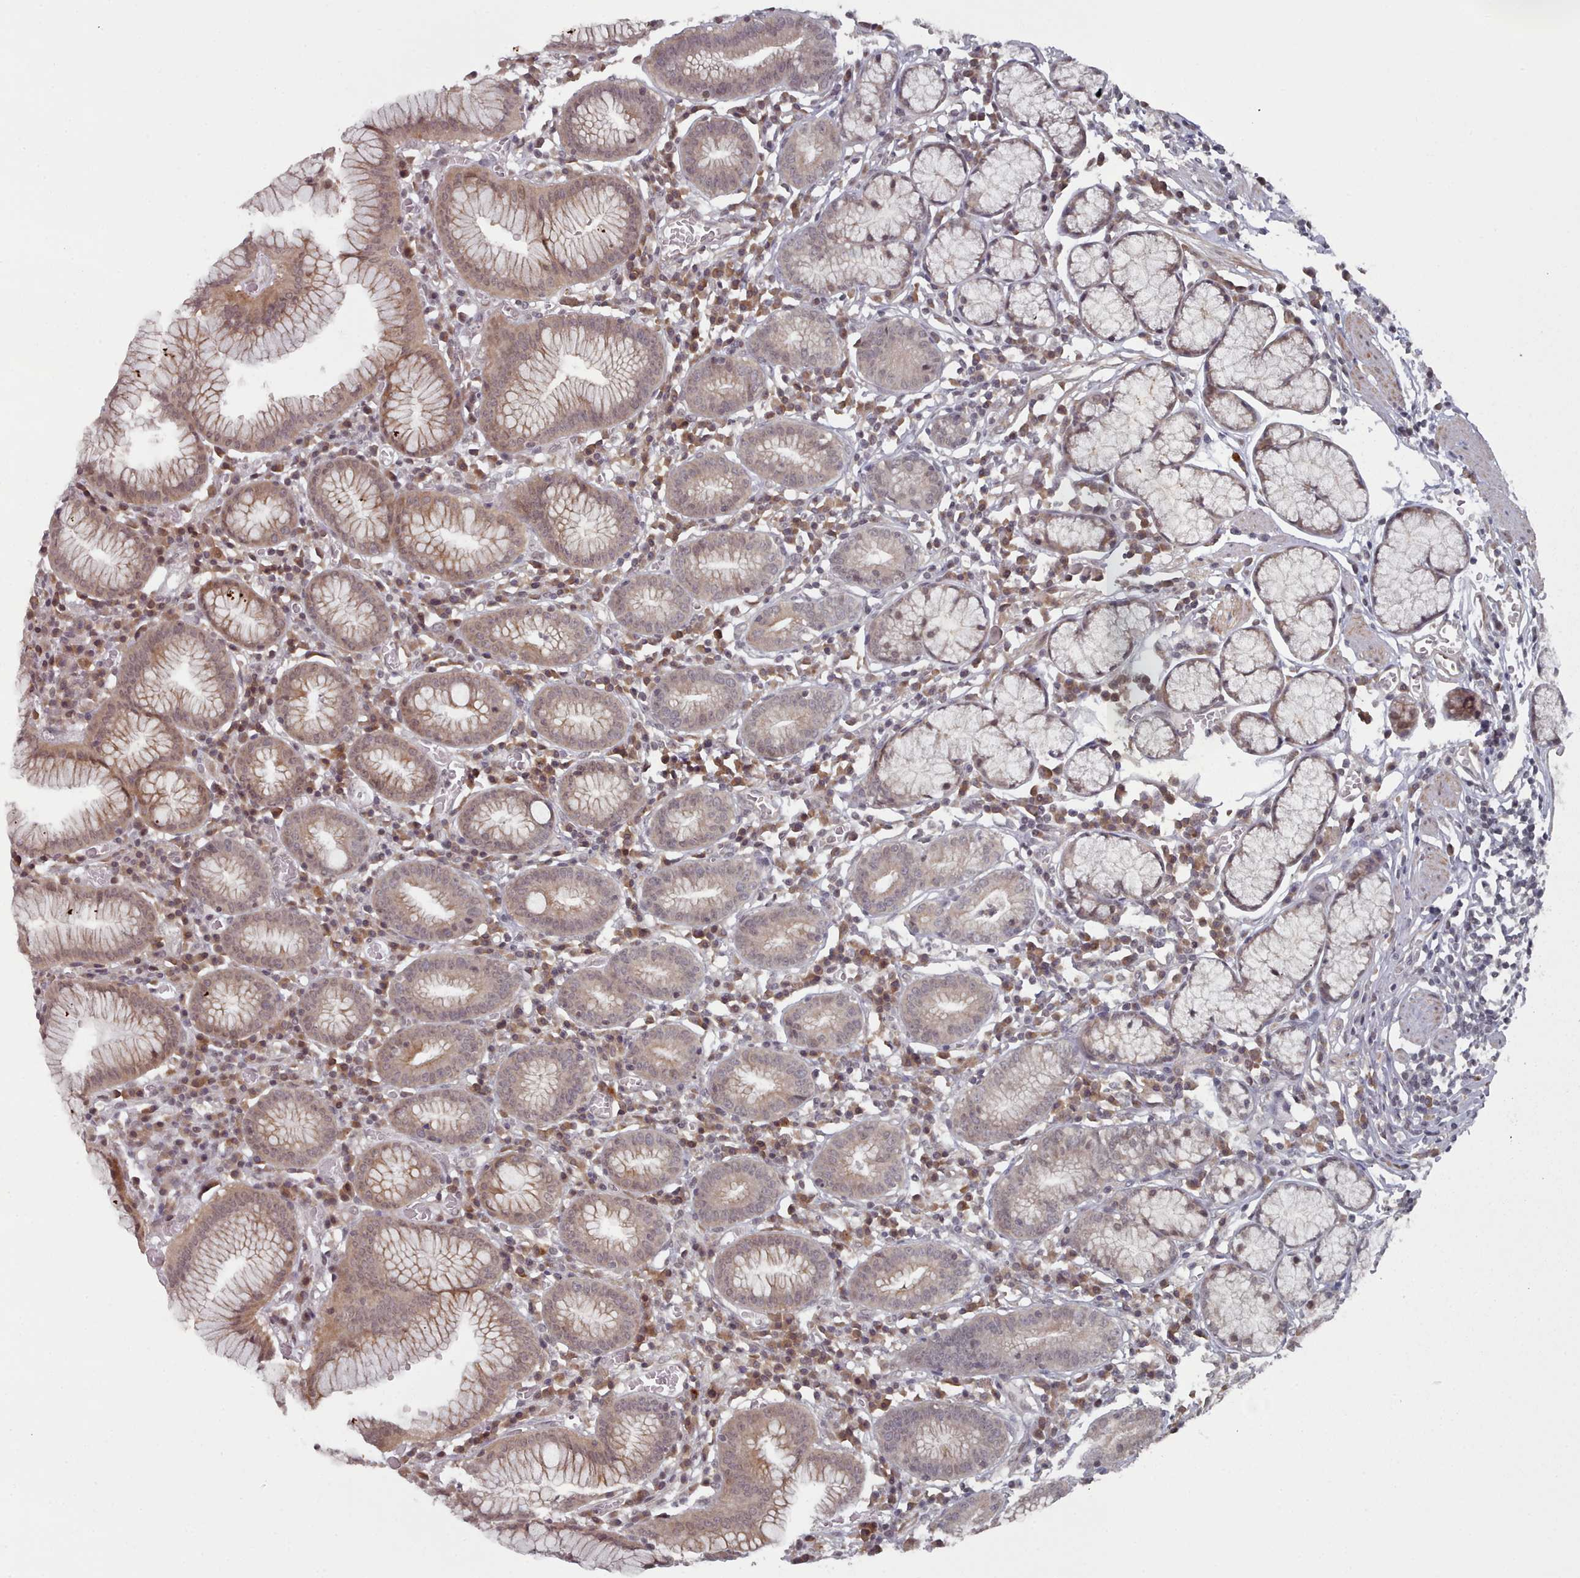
{"staining": {"intensity": "moderate", "quantity": ">75%", "location": "cytoplasmic/membranous,nuclear"}, "tissue": "stomach", "cell_type": "Glandular cells", "image_type": "normal", "snomed": [{"axis": "morphology", "description": "Normal tissue, NOS"}, {"axis": "topography", "description": "Stomach"}], "caption": "Immunohistochemistry (IHC) histopathology image of unremarkable human stomach stained for a protein (brown), which demonstrates medium levels of moderate cytoplasmic/membranous,nuclear staining in about >75% of glandular cells.", "gene": "HYAL3", "patient": {"sex": "male", "age": 55}}